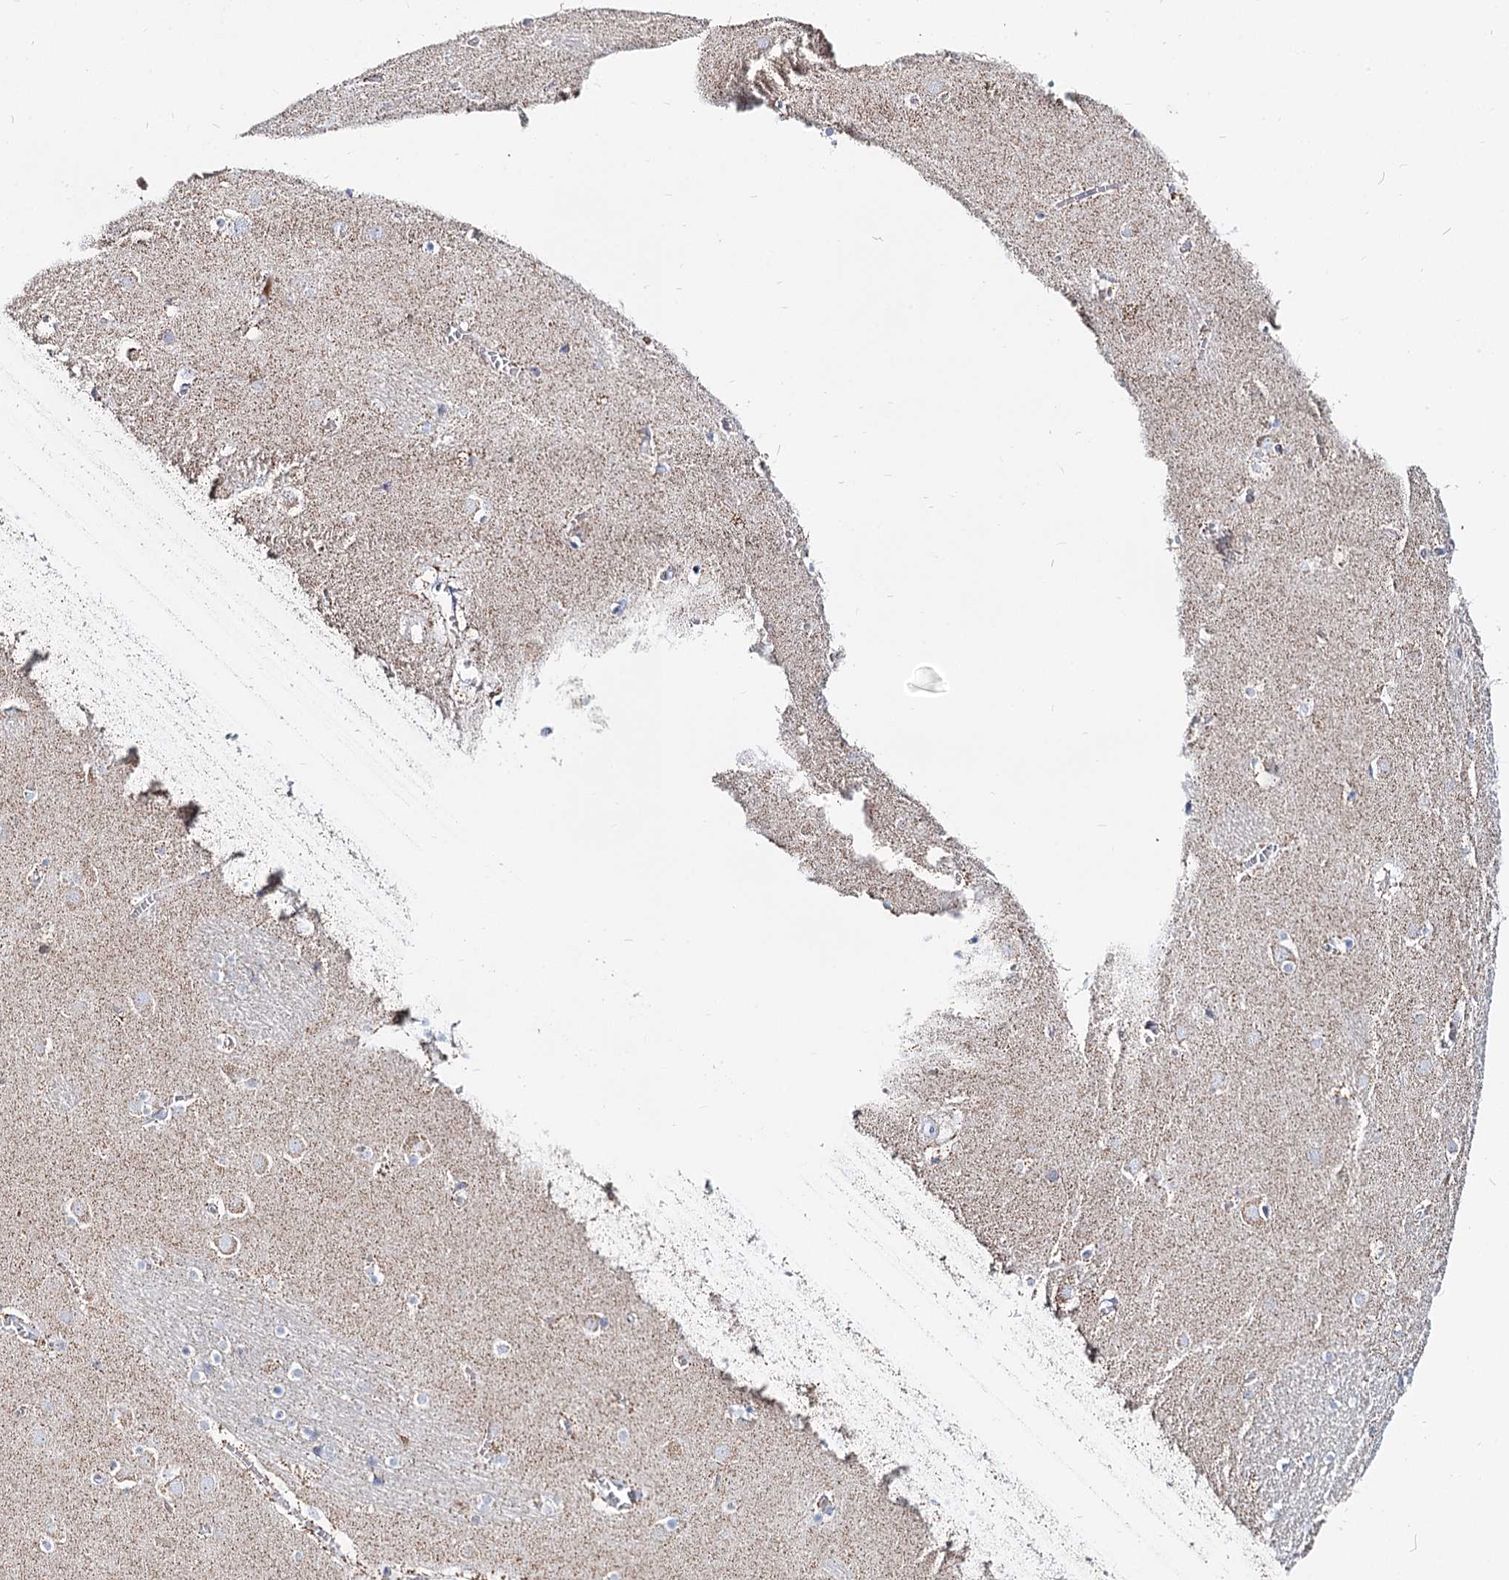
{"staining": {"intensity": "negative", "quantity": "none", "location": "none"}, "tissue": "caudate", "cell_type": "Glial cells", "image_type": "normal", "snomed": [{"axis": "morphology", "description": "Normal tissue, NOS"}, {"axis": "topography", "description": "Lateral ventricle wall"}], "caption": "Glial cells show no significant protein staining in normal caudate. (DAB (3,3'-diaminobenzidine) immunohistochemistry, high magnification).", "gene": "MCCC2", "patient": {"sex": "male", "age": 70}}